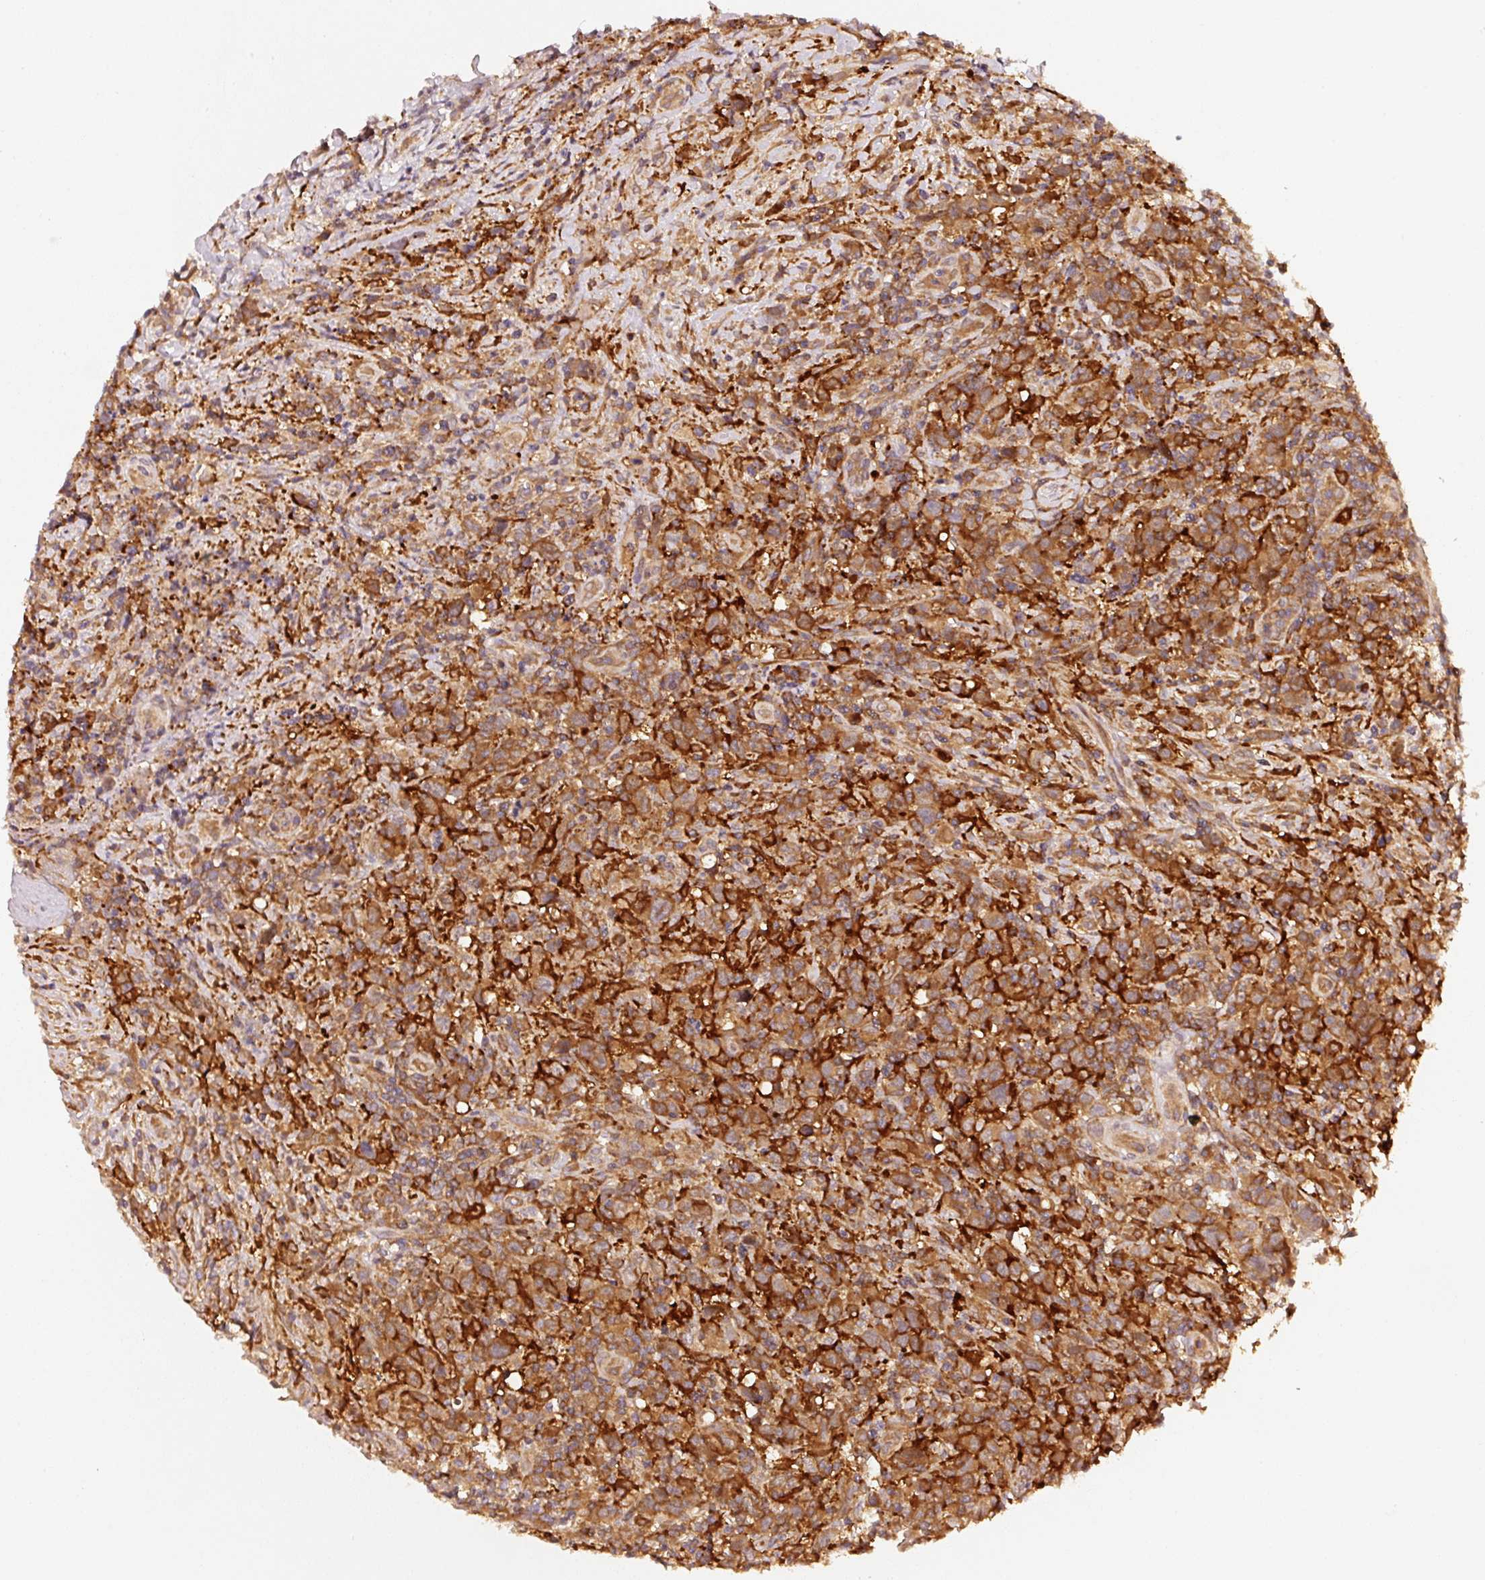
{"staining": {"intensity": "strong", "quantity": ">75%", "location": "cytoplasmic/membranous"}, "tissue": "lymphoma", "cell_type": "Tumor cells", "image_type": "cancer", "snomed": [{"axis": "morphology", "description": "Hodgkin's disease, NOS"}, {"axis": "topography", "description": "Lymph node"}], "caption": "A high amount of strong cytoplasmic/membranous expression is present in approximately >75% of tumor cells in Hodgkin's disease tissue. The staining was performed using DAB (3,3'-diaminobenzidine), with brown indicating positive protein expression. Nuclei are stained blue with hematoxylin.", "gene": "ASMTL", "patient": {"sex": "female", "age": 18}}